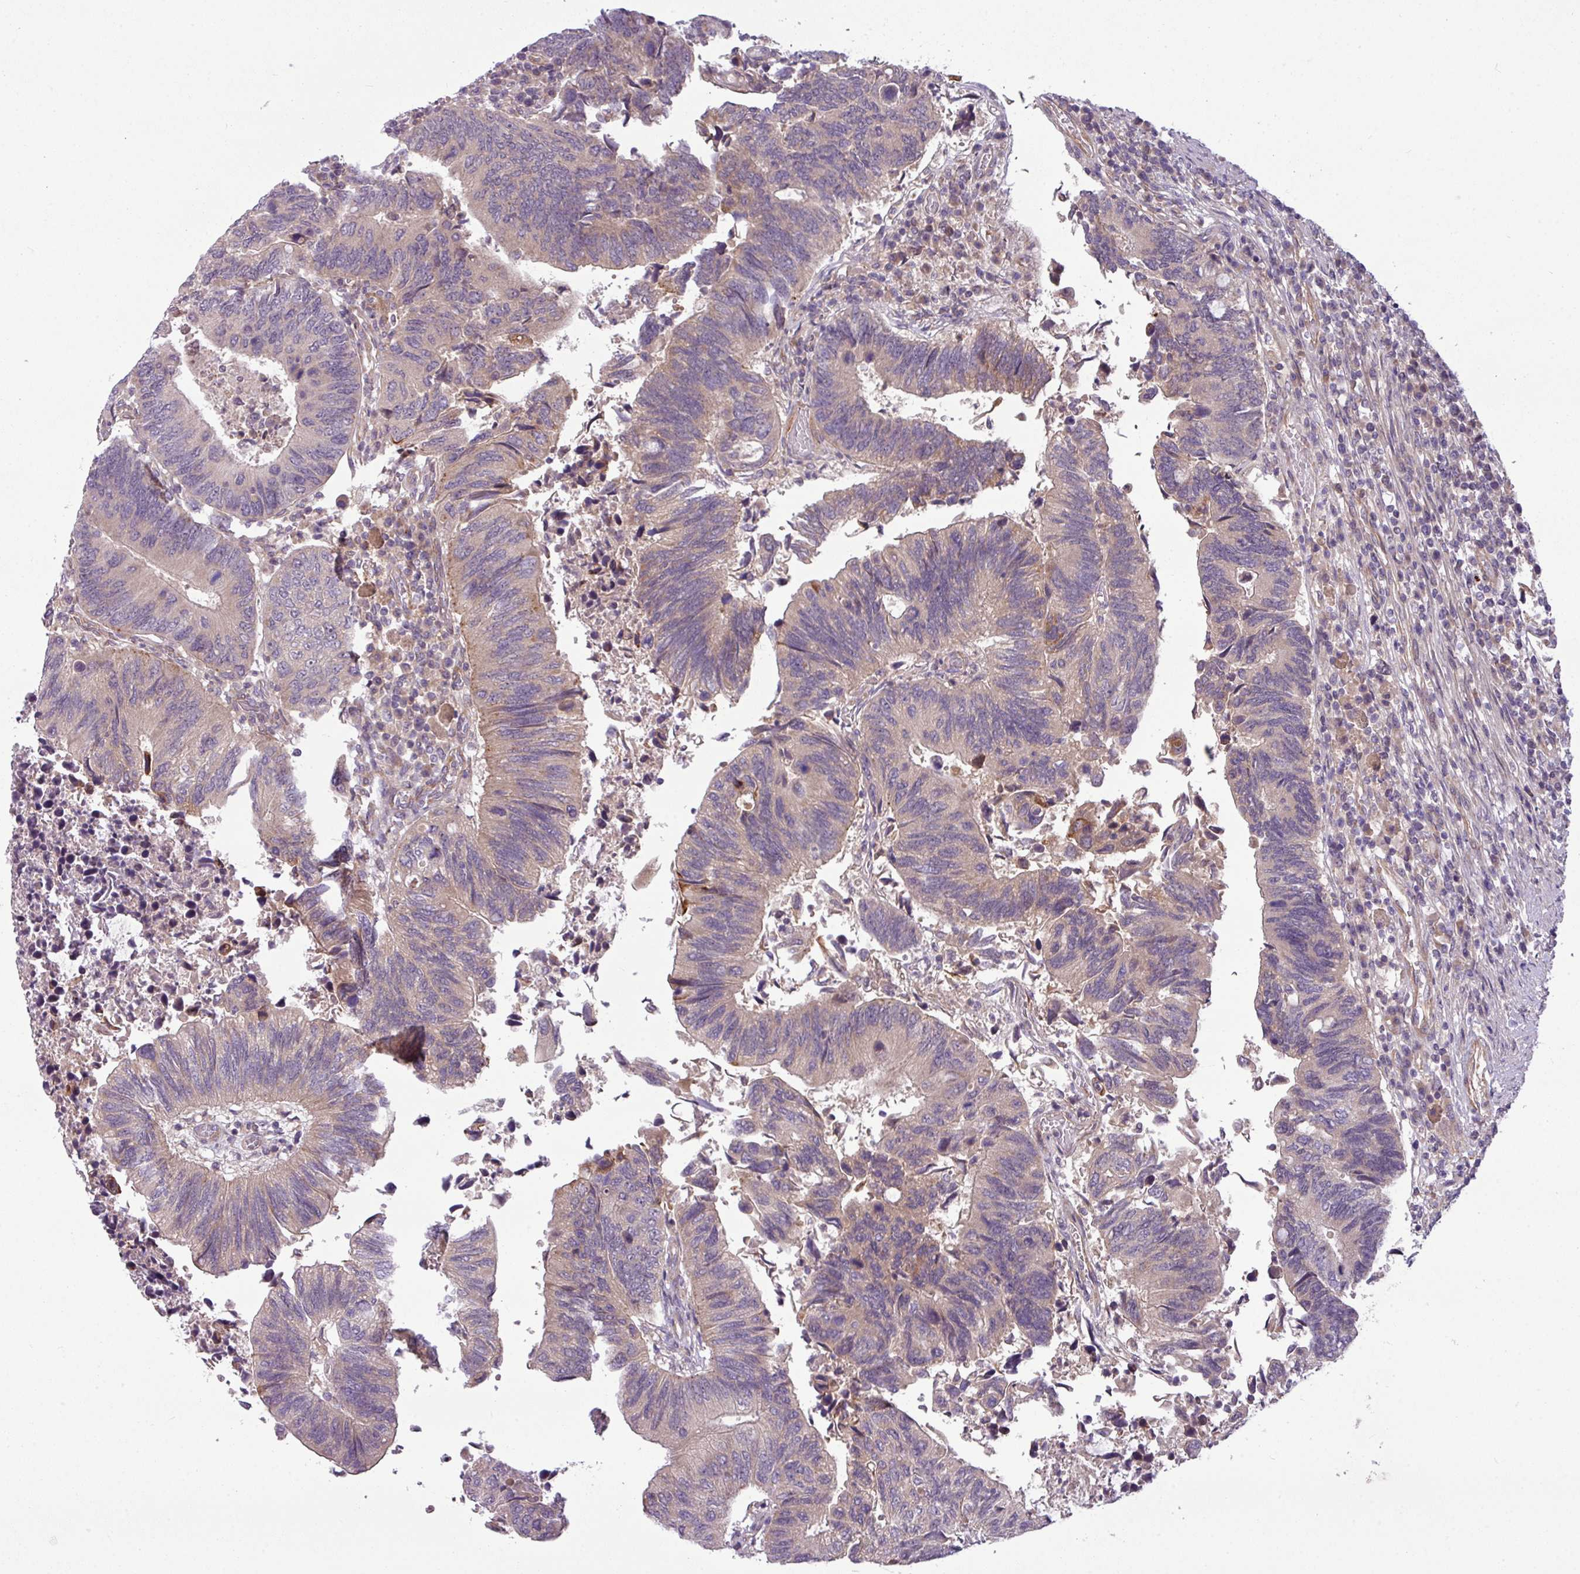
{"staining": {"intensity": "moderate", "quantity": "<25%", "location": "cytoplasmic/membranous"}, "tissue": "colorectal cancer", "cell_type": "Tumor cells", "image_type": "cancer", "snomed": [{"axis": "morphology", "description": "Adenocarcinoma, NOS"}, {"axis": "topography", "description": "Colon"}], "caption": "Colorectal cancer stained with IHC demonstrates moderate cytoplasmic/membranous expression in approximately <25% of tumor cells.", "gene": "ZNF35", "patient": {"sex": "male", "age": 87}}